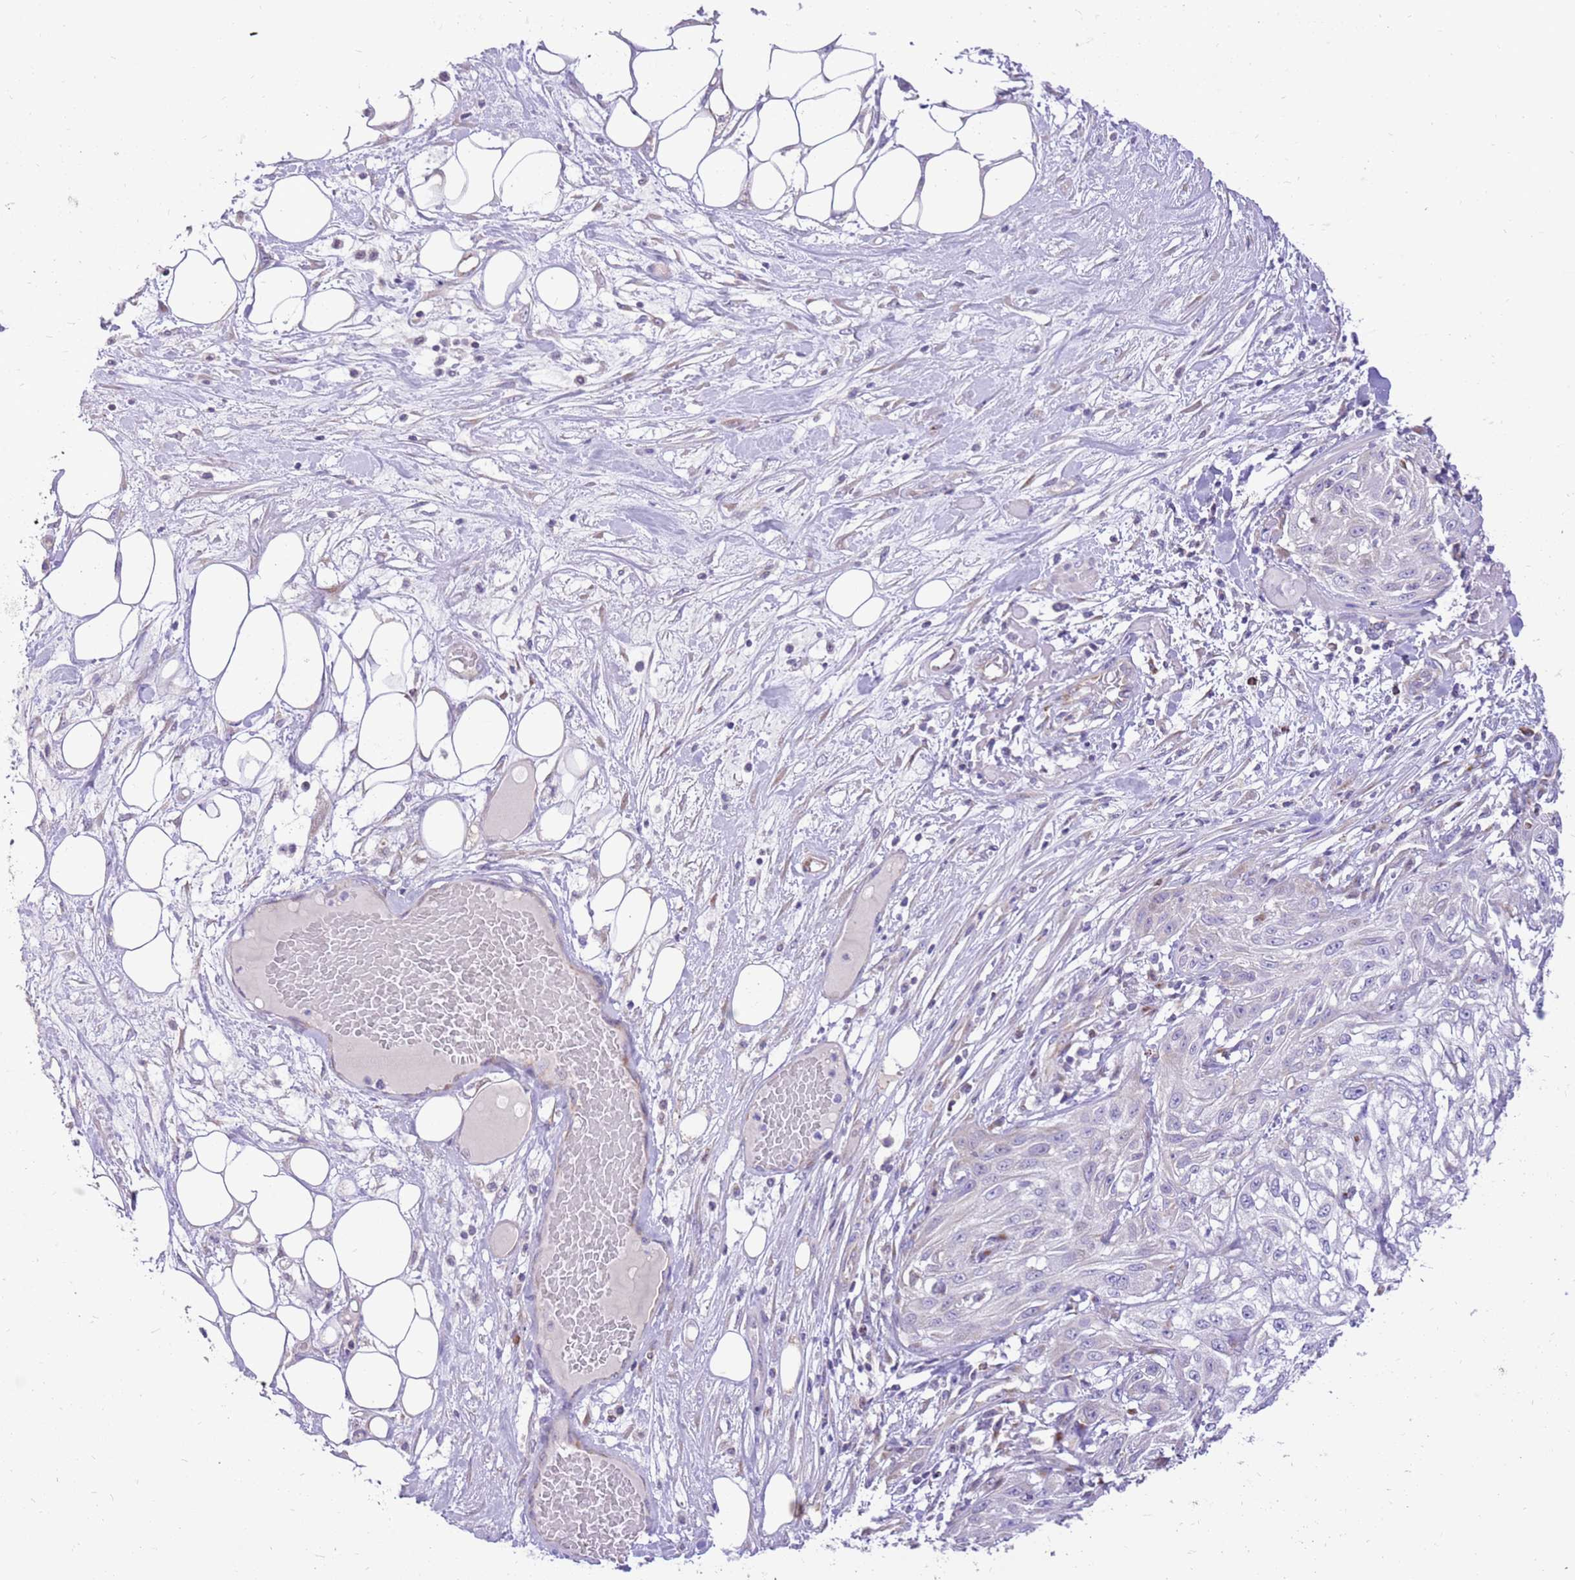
{"staining": {"intensity": "negative", "quantity": "none", "location": "none"}, "tissue": "skin cancer", "cell_type": "Tumor cells", "image_type": "cancer", "snomed": [{"axis": "morphology", "description": "Squamous cell carcinoma, NOS"}, {"axis": "morphology", "description": "Squamous cell carcinoma, metastatic, NOS"}, {"axis": "topography", "description": "Skin"}, {"axis": "topography", "description": "Lymph node"}], "caption": "IHC of human skin cancer shows no positivity in tumor cells.", "gene": "COX17", "patient": {"sex": "male", "age": 75}}